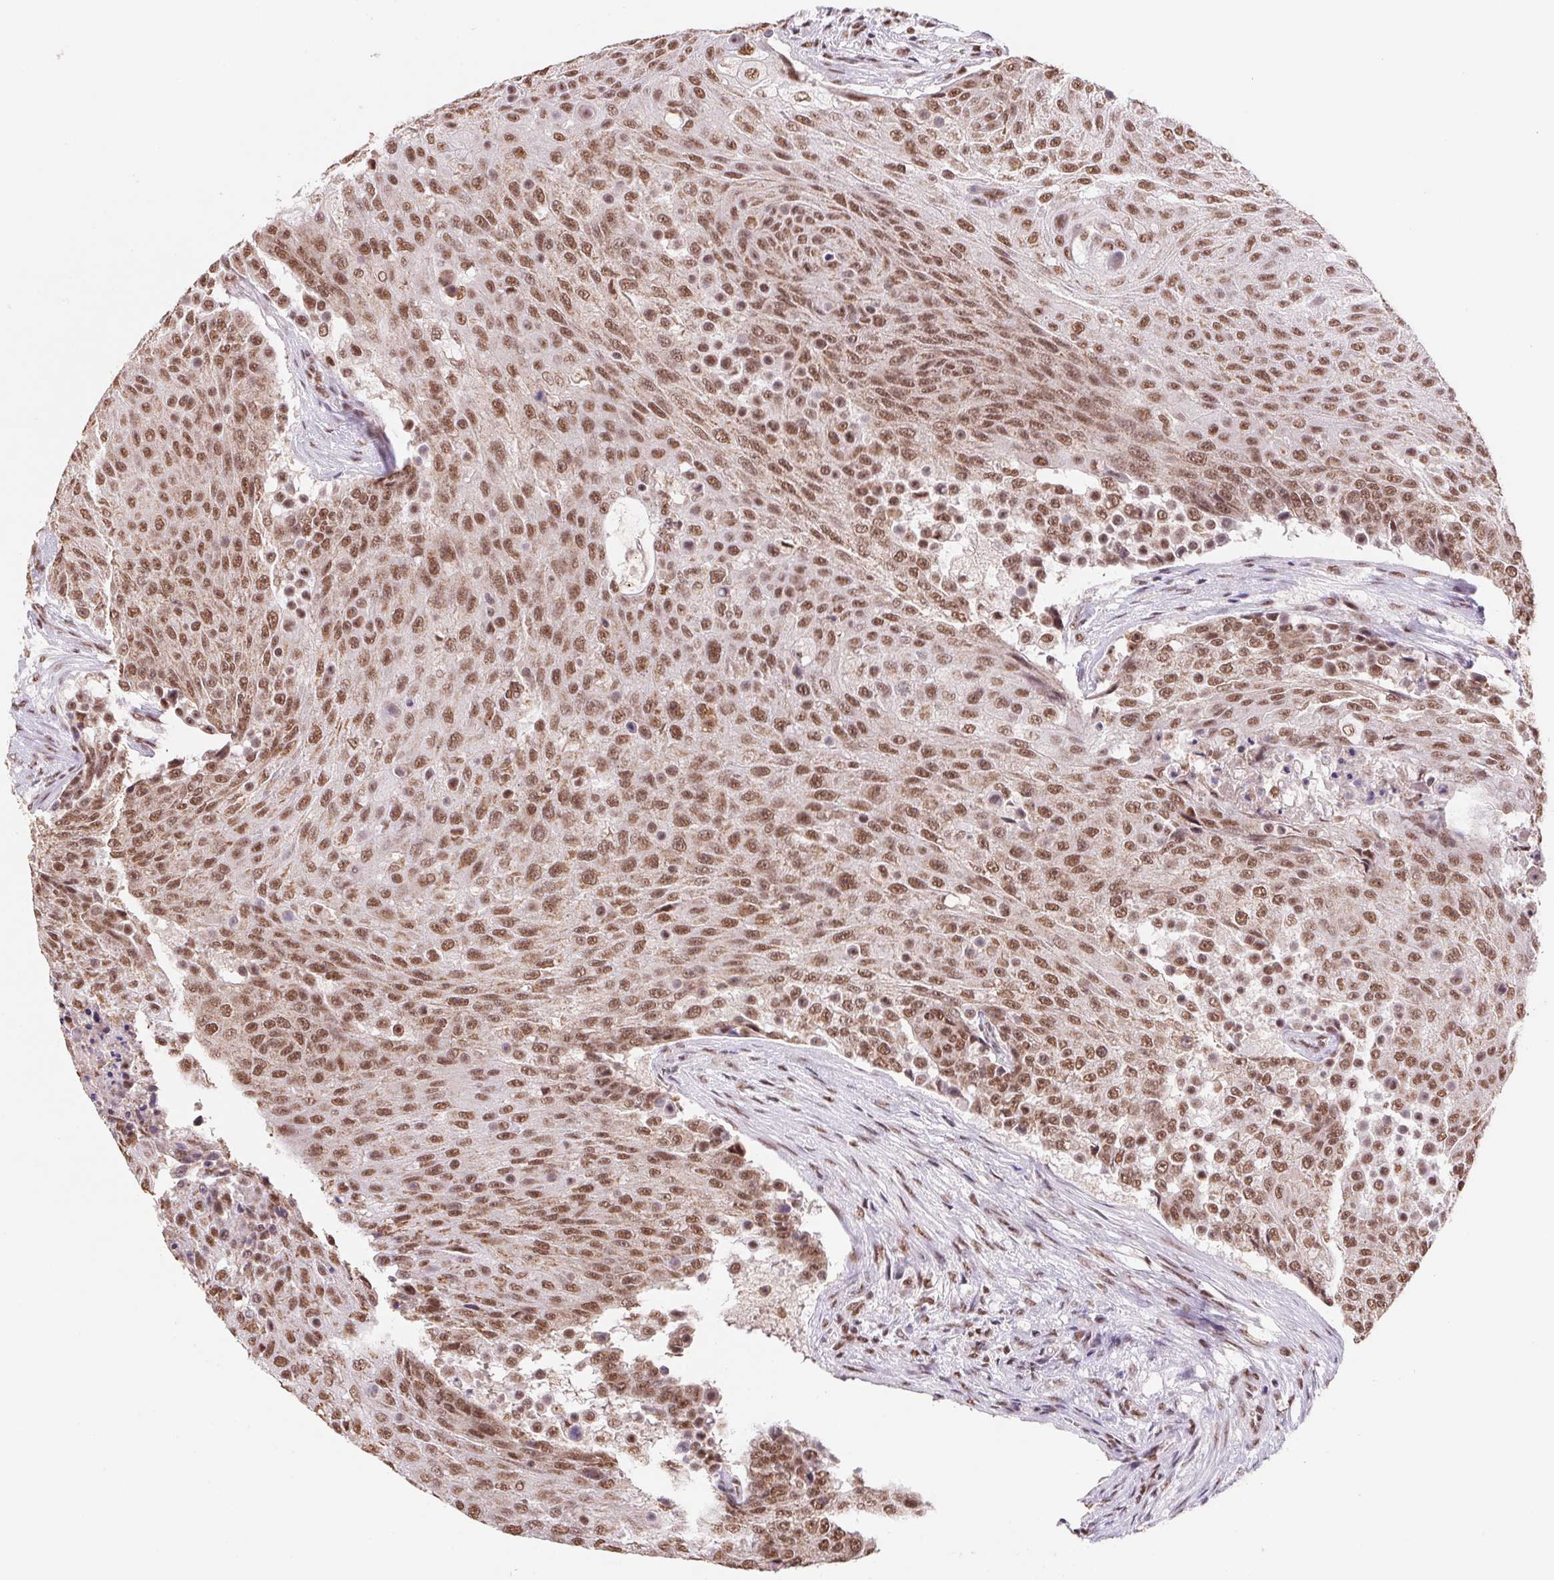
{"staining": {"intensity": "moderate", "quantity": ">75%", "location": "nuclear"}, "tissue": "urothelial cancer", "cell_type": "Tumor cells", "image_type": "cancer", "snomed": [{"axis": "morphology", "description": "Urothelial carcinoma, High grade"}, {"axis": "topography", "description": "Urinary bladder"}], "caption": "There is medium levels of moderate nuclear expression in tumor cells of urothelial cancer, as demonstrated by immunohistochemical staining (brown color).", "gene": "SNRPG", "patient": {"sex": "female", "age": 63}}